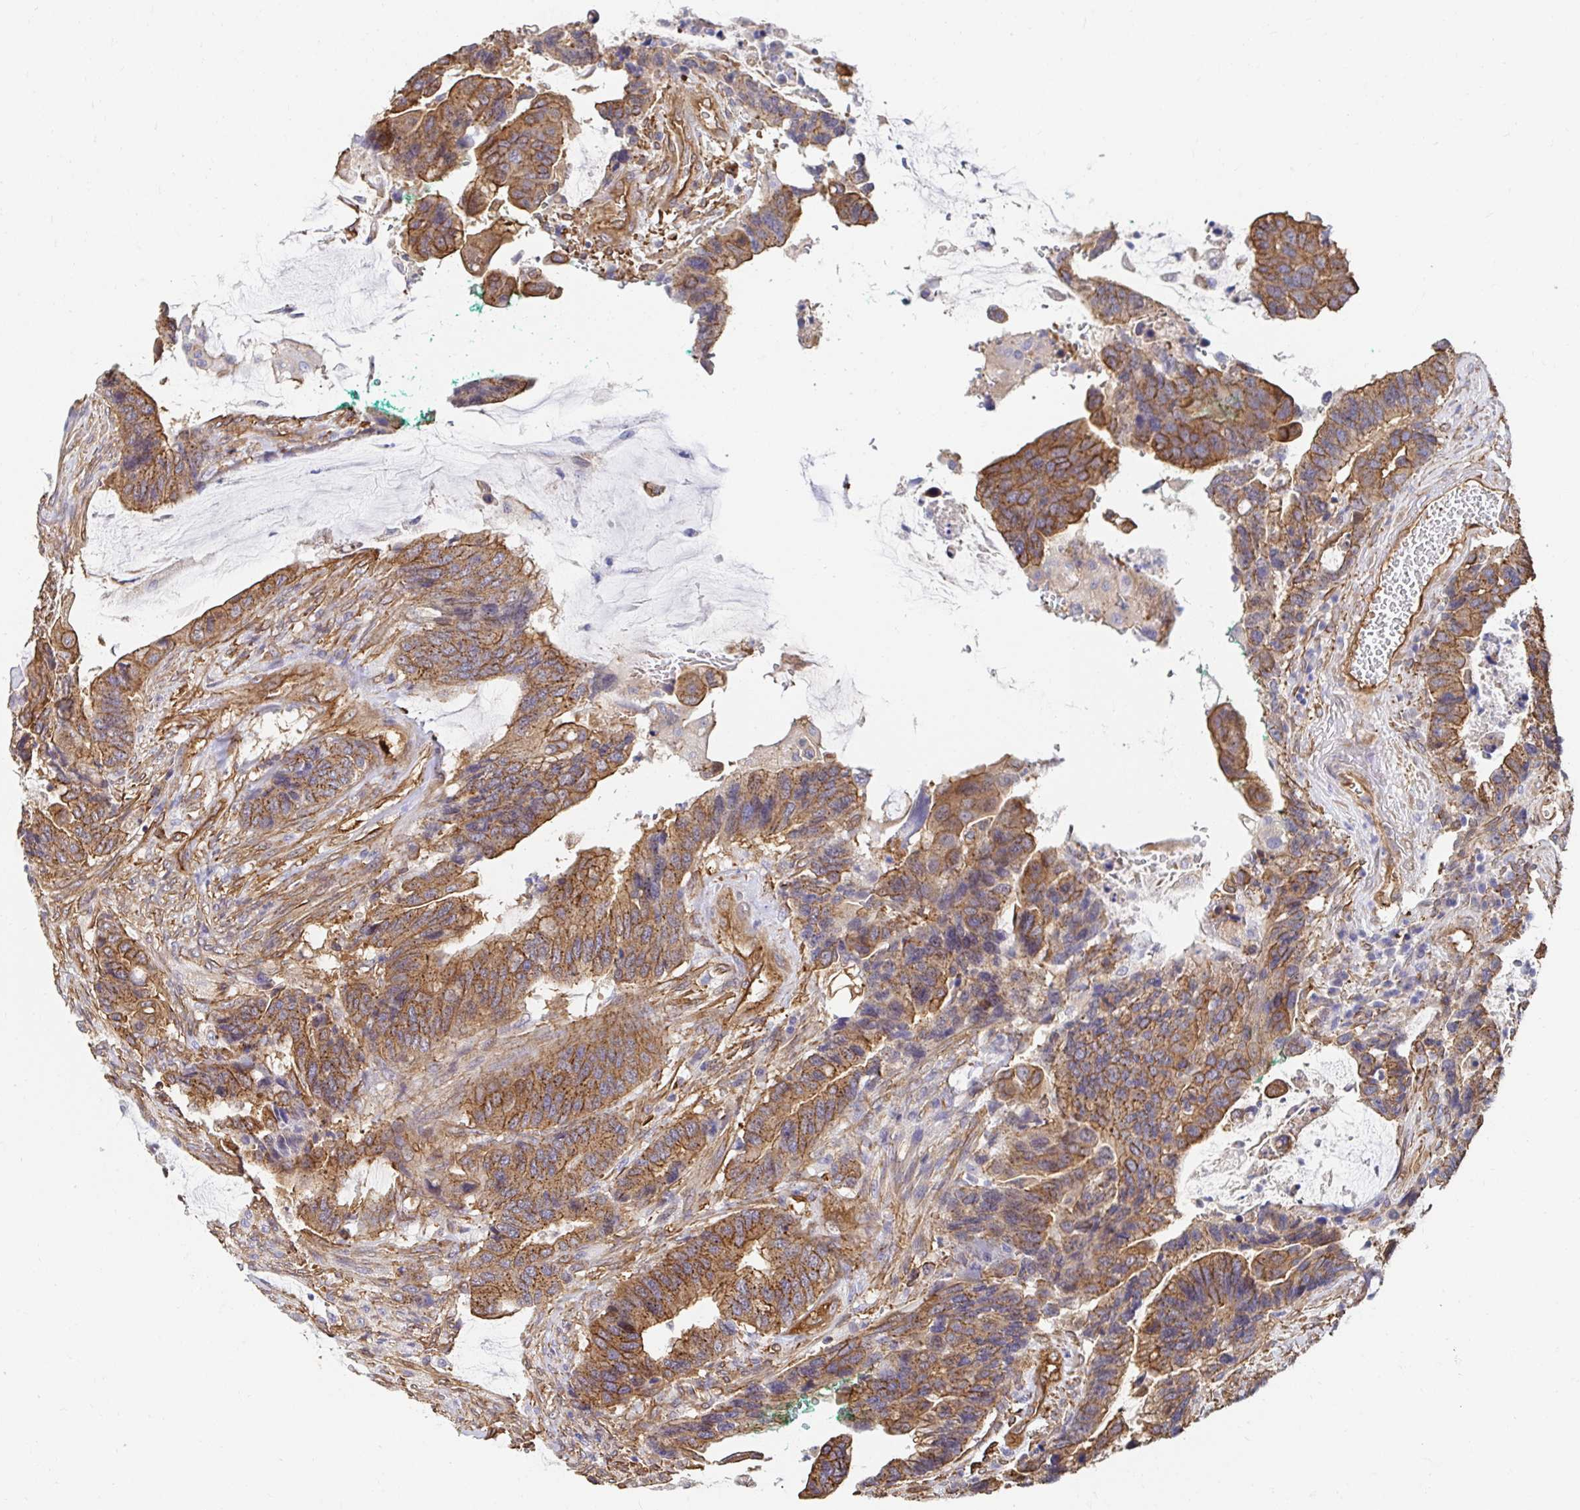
{"staining": {"intensity": "moderate", "quantity": ">75%", "location": "cytoplasmic/membranous"}, "tissue": "colorectal cancer", "cell_type": "Tumor cells", "image_type": "cancer", "snomed": [{"axis": "morphology", "description": "Adenocarcinoma, NOS"}, {"axis": "topography", "description": "Rectum"}], "caption": "Protein expression analysis of human colorectal cancer (adenocarcinoma) reveals moderate cytoplasmic/membranous staining in about >75% of tumor cells. Nuclei are stained in blue.", "gene": "CTTN", "patient": {"sex": "female", "age": 59}}